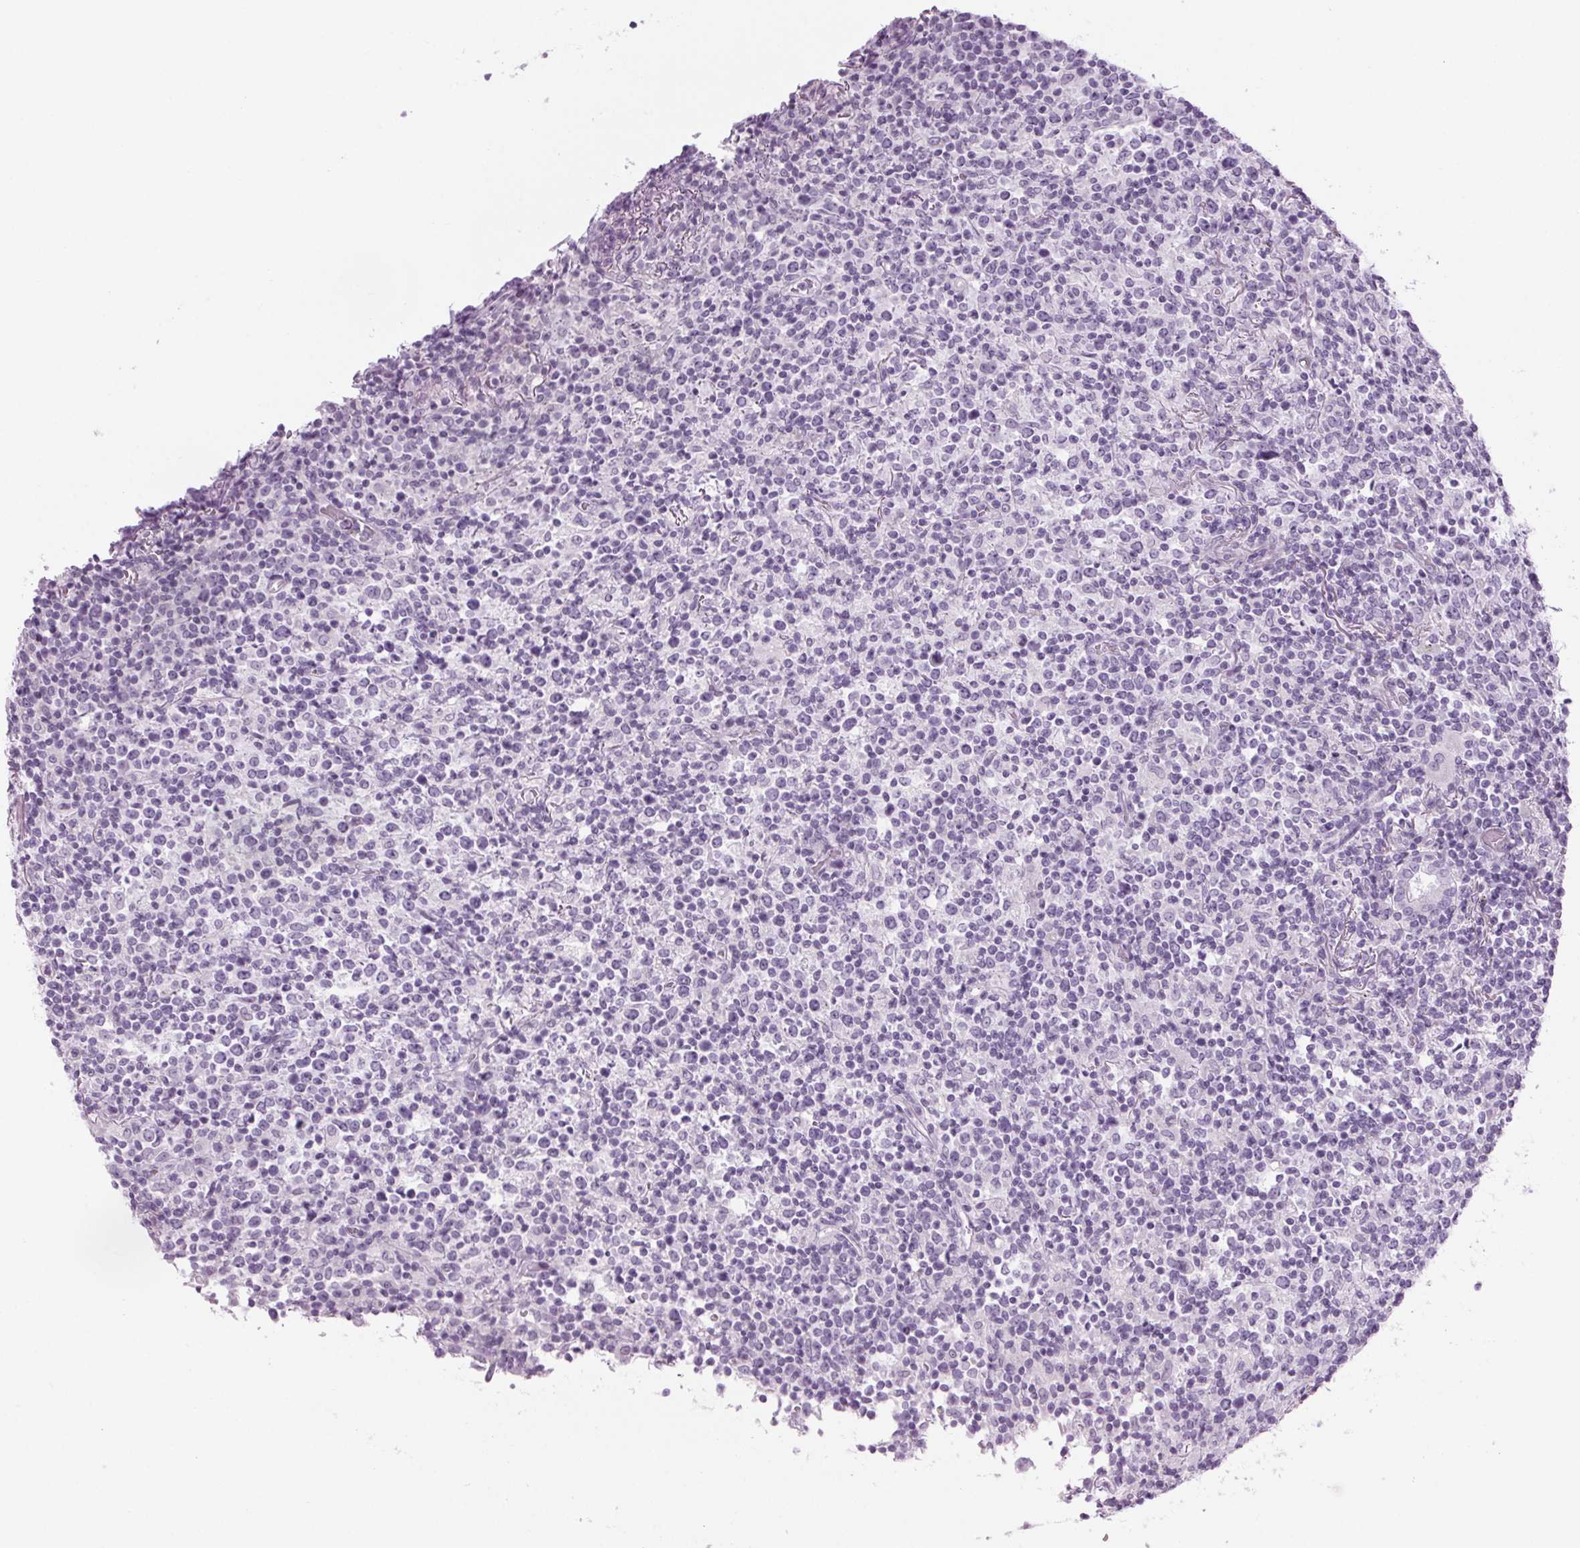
{"staining": {"intensity": "negative", "quantity": "none", "location": "none"}, "tissue": "lymphoma", "cell_type": "Tumor cells", "image_type": "cancer", "snomed": [{"axis": "morphology", "description": "Malignant lymphoma, non-Hodgkin's type, High grade"}, {"axis": "topography", "description": "Lung"}], "caption": "There is no significant expression in tumor cells of lymphoma.", "gene": "LRP2", "patient": {"sex": "male", "age": 79}}